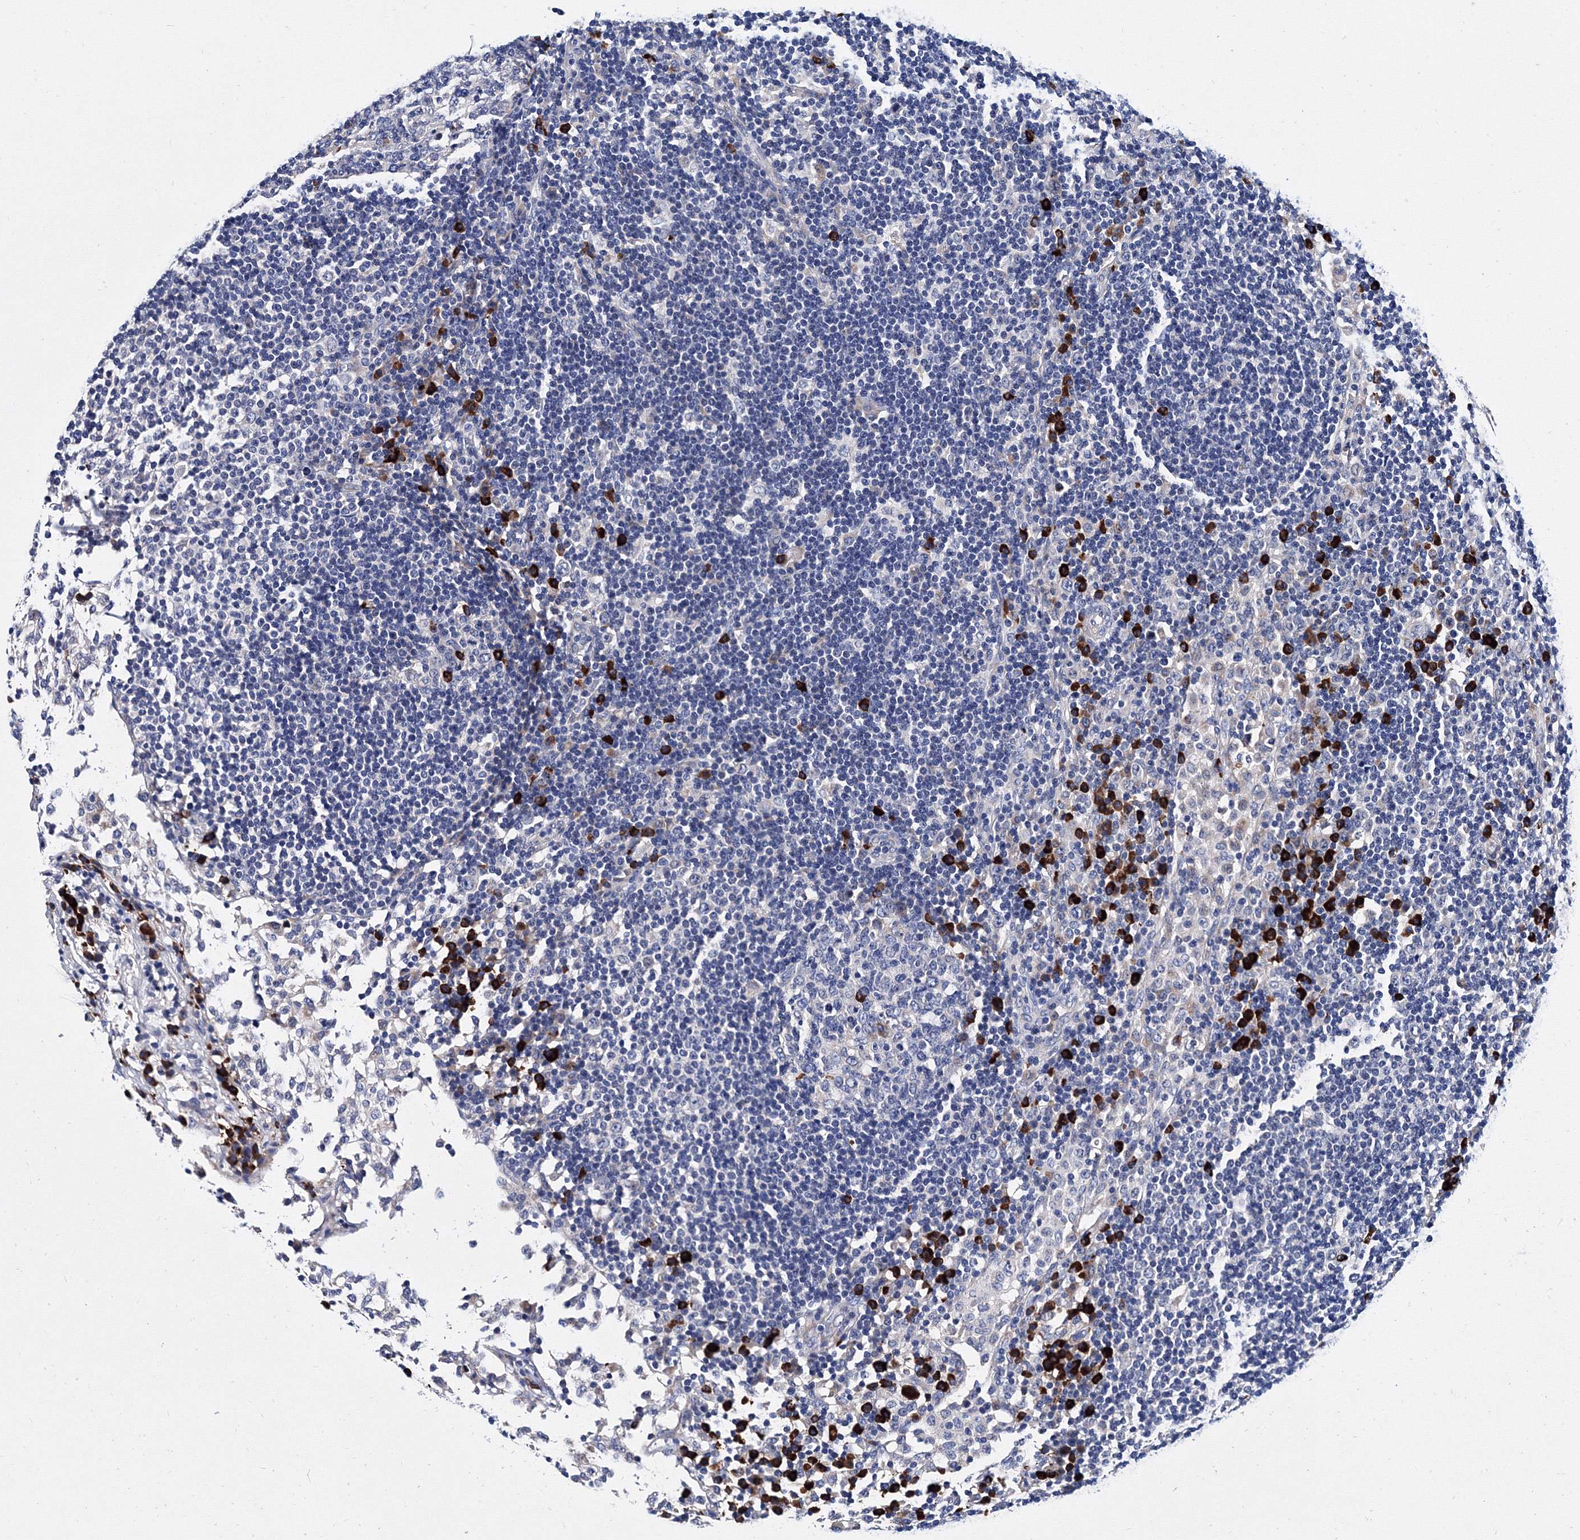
{"staining": {"intensity": "negative", "quantity": "none", "location": "none"}, "tissue": "lymph node", "cell_type": "Germinal center cells", "image_type": "normal", "snomed": [{"axis": "morphology", "description": "Normal tissue, NOS"}, {"axis": "topography", "description": "Lymph node"}], "caption": "An image of human lymph node is negative for staining in germinal center cells. Nuclei are stained in blue.", "gene": "TRPM2", "patient": {"sex": "female", "age": 53}}